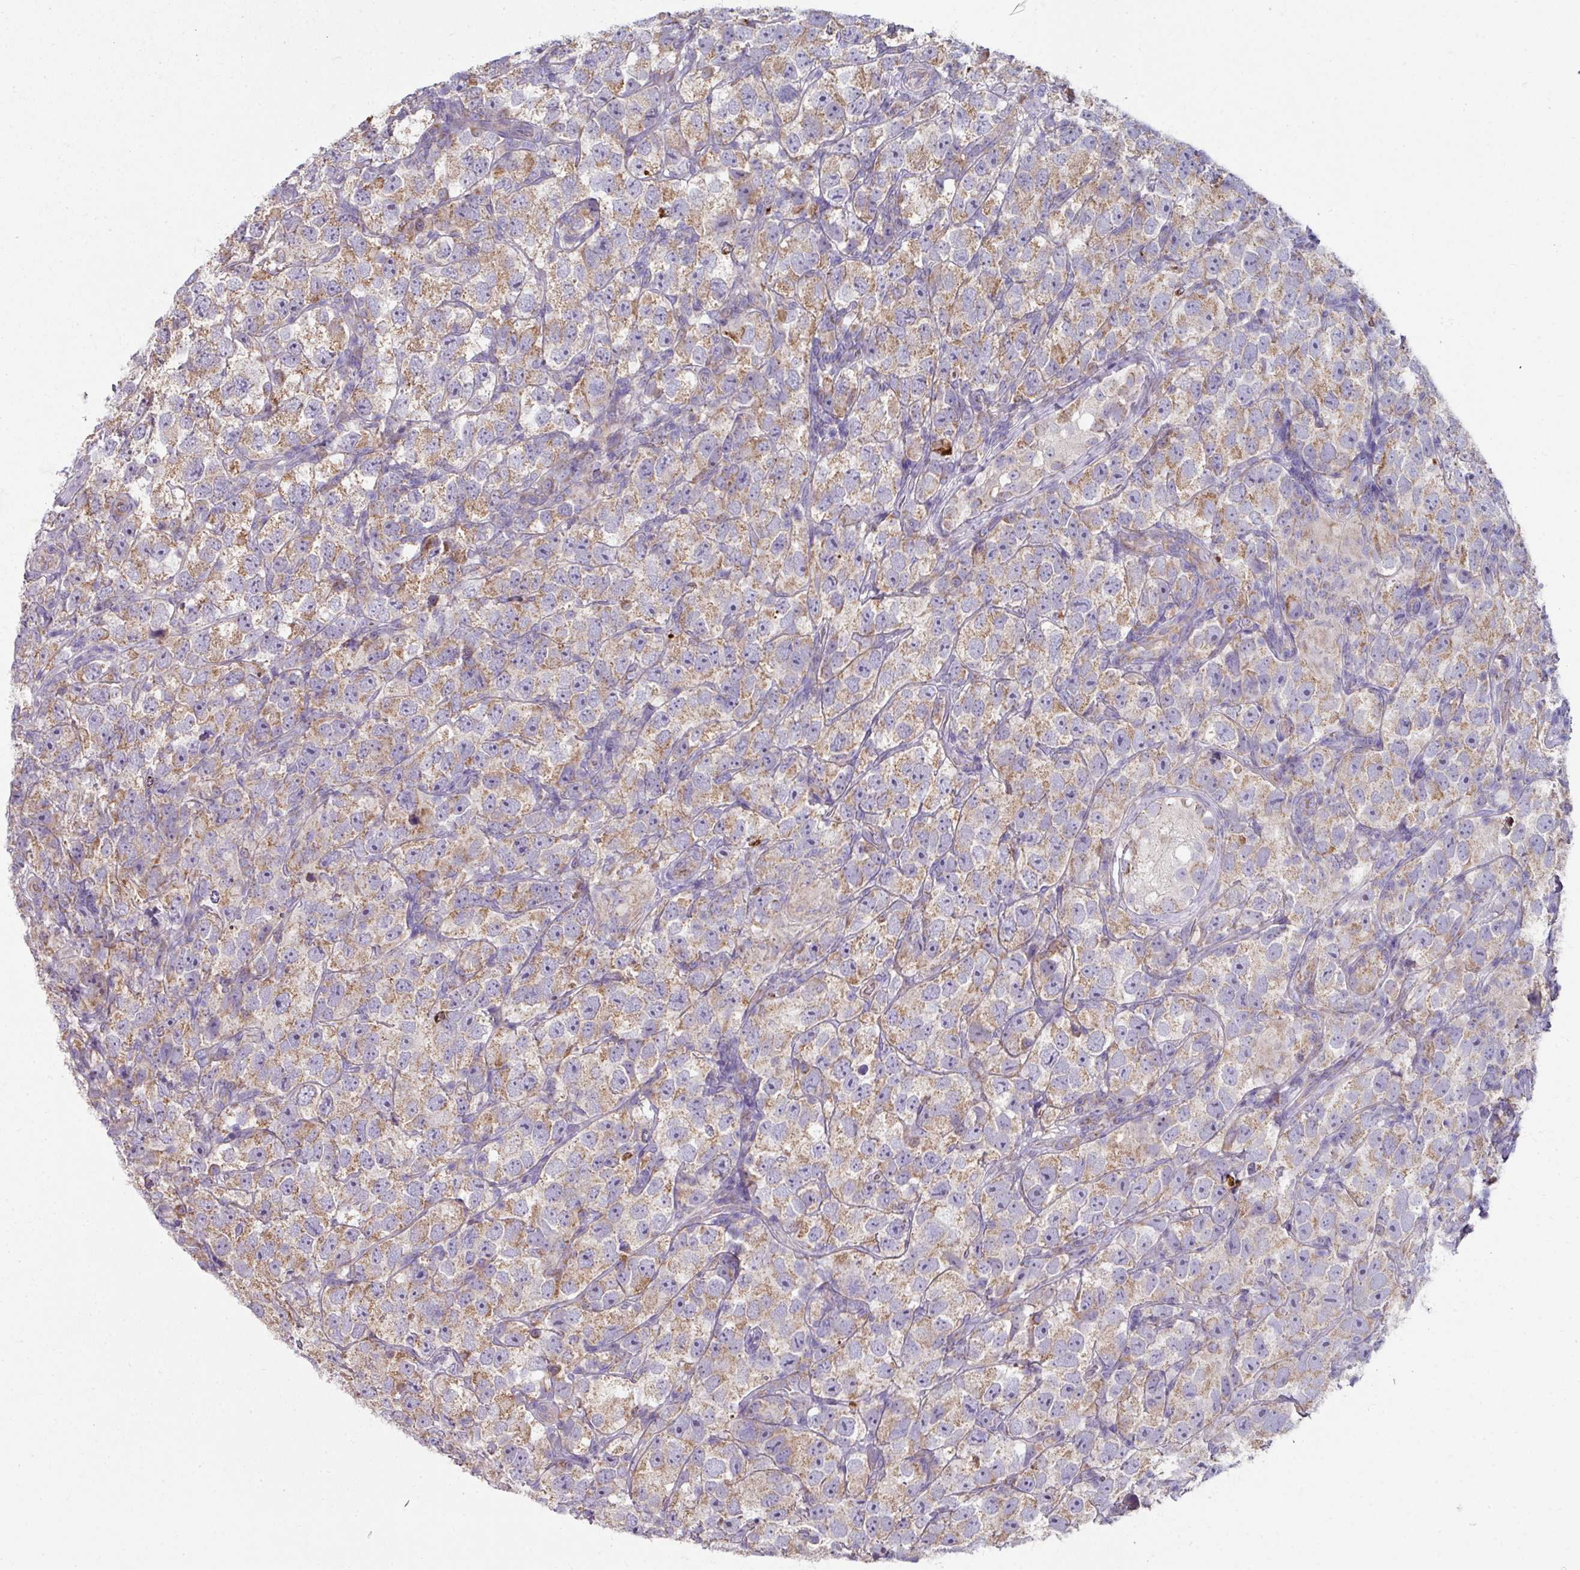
{"staining": {"intensity": "moderate", "quantity": ">75%", "location": "cytoplasmic/membranous"}, "tissue": "testis cancer", "cell_type": "Tumor cells", "image_type": "cancer", "snomed": [{"axis": "morphology", "description": "Seminoma, NOS"}, {"axis": "topography", "description": "Testis"}], "caption": "Immunohistochemistry (IHC) photomicrograph of testis cancer stained for a protein (brown), which reveals medium levels of moderate cytoplasmic/membranous positivity in approximately >75% of tumor cells.", "gene": "LRRC9", "patient": {"sex": "male", "age": 26}}